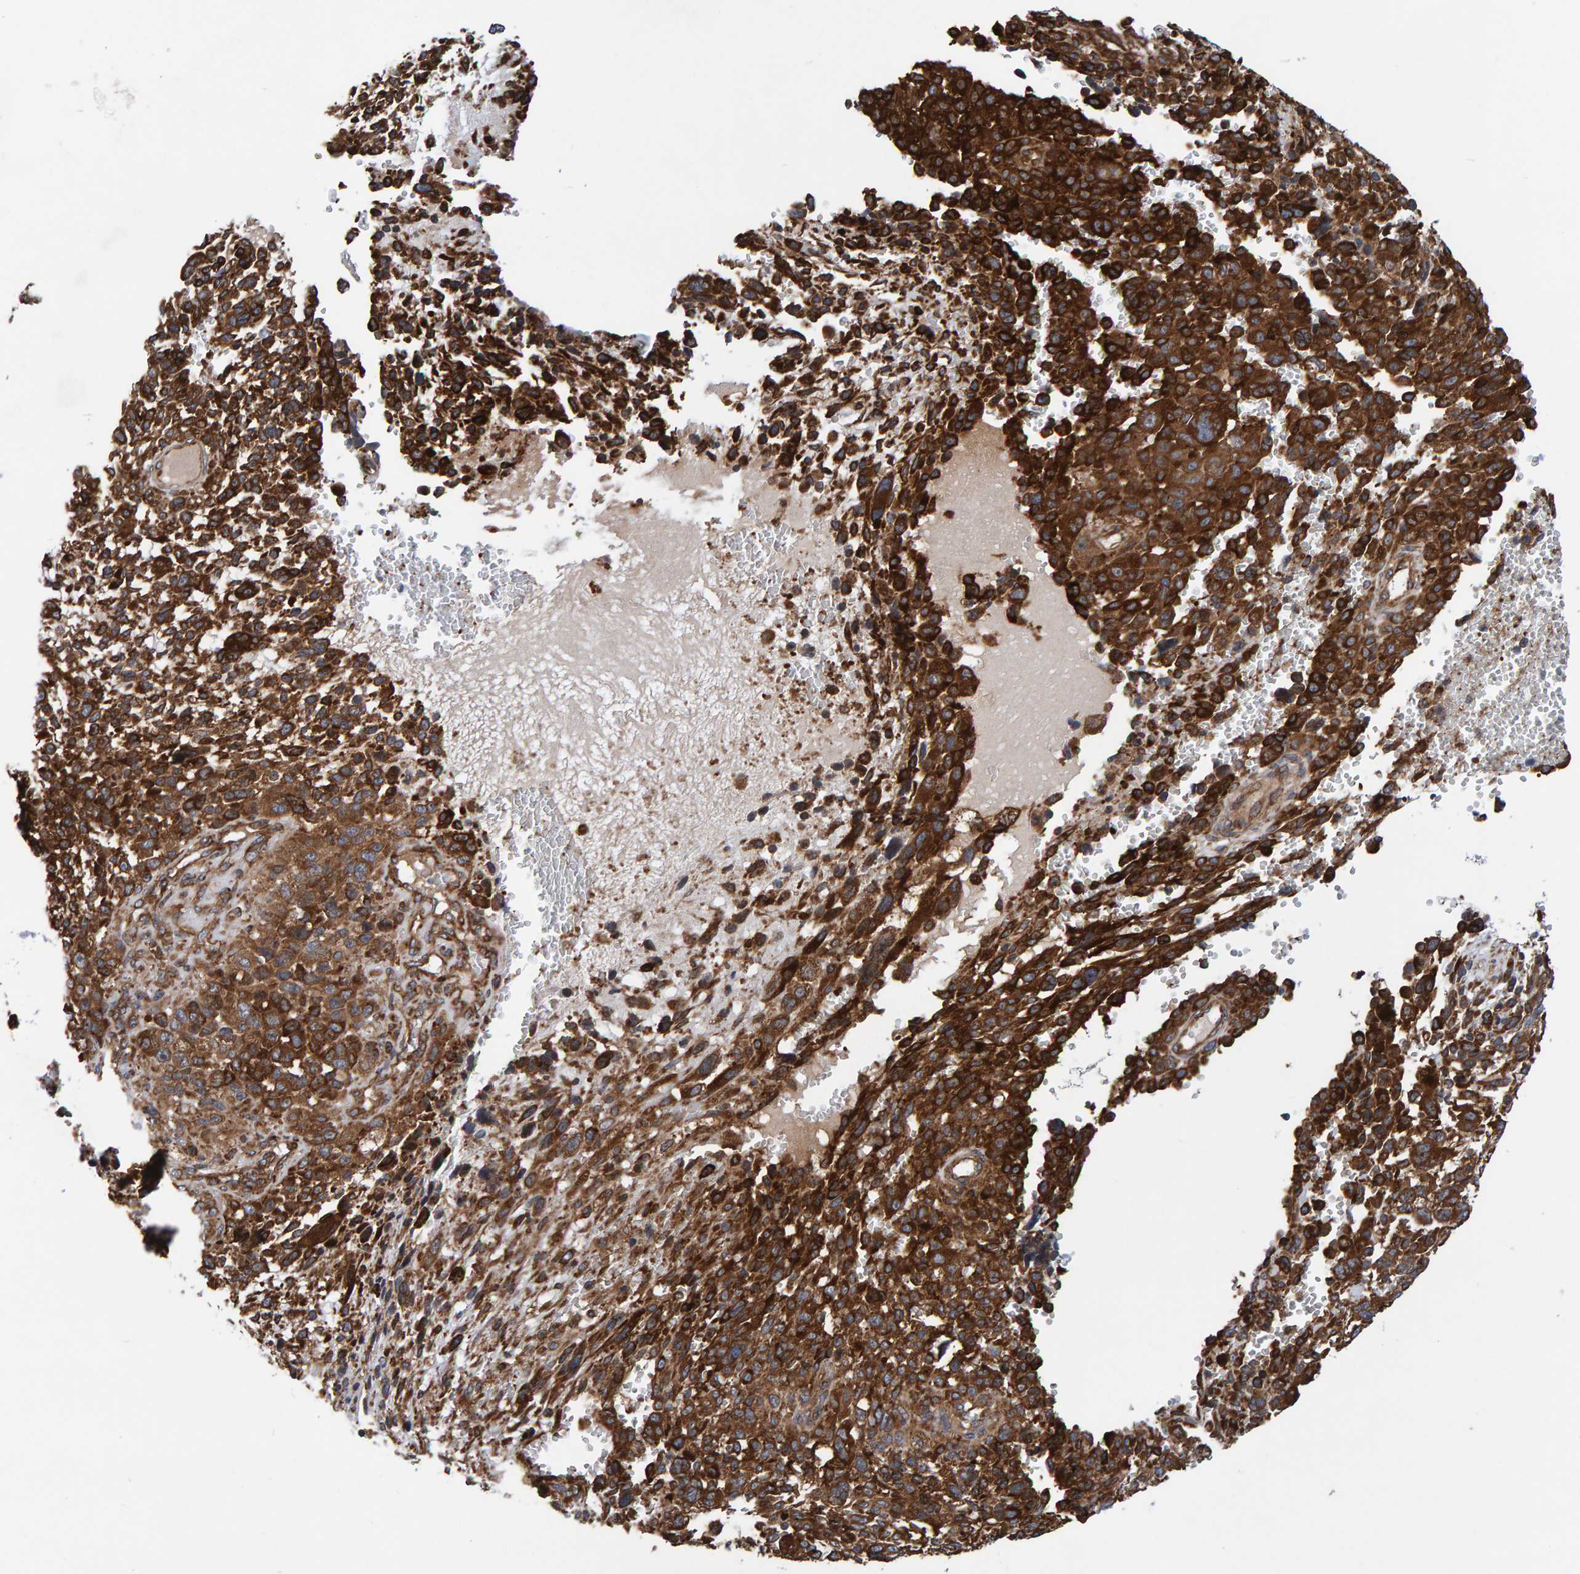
{"staining": {"intensity": "strong", "quantity": ">75%", "location": "cytoplasmic/membranous"}, "tissue": "melanoma", "cell_type": "Tumor cells", "image_type": "cancer", "snomed": [{"axis": "morphology", "description": "Malignant melanoma, NOS"}, {"axis": "topography", "description": "Skin"}], "caption": "Immunohistochemistry (IHC) (DAB) staining of human malignant melanoma shows strong cytoplasmic/membranous protein positivity in about >75% of tumor cells.", "gene": "KIAA0753", "patient": {"sex": "female", "age": 55}}